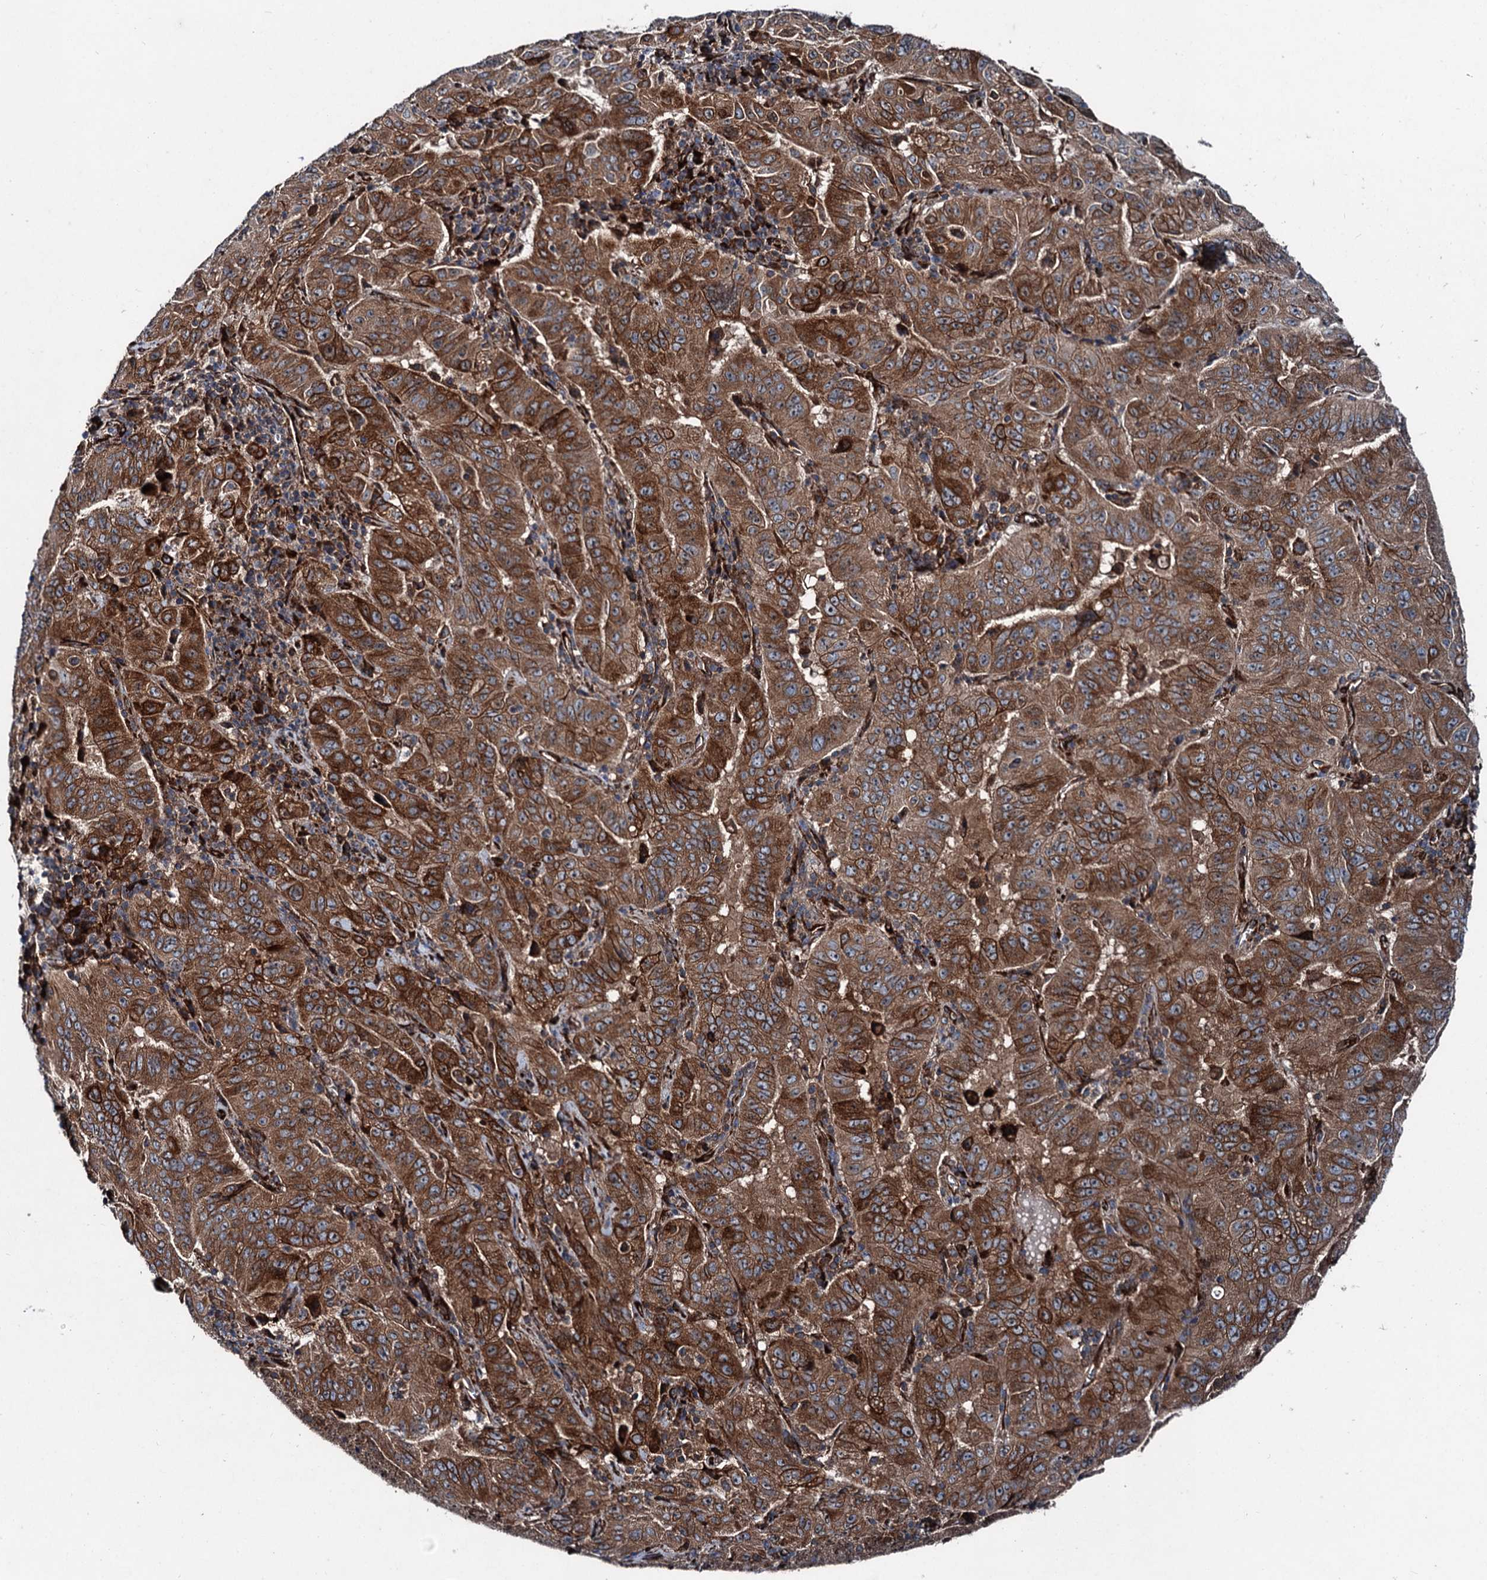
{"staining": {"intensity": "strong", "quantity": ">75%", "location": "cytoplasmic/membranous"}, "tissue": "pancreatic cancer", "cell_type": "Tumor cells", "image_type": "cancer", "snomed": [{"axis": "morphology", "description": "Adenocarcinoma, NOS"}, {"axis": "topography", "description": "Pancreas"}], "caption": "The histopathology image demonstrates immunohistochemical staining of pancreatic adenocarcinoma. There is strong cytoplasmic/membranous expression is appreciated in approximately >75% of tumor cells.", "gene": "DDIAS", "patient": {"sex": "male", "age": 63}}